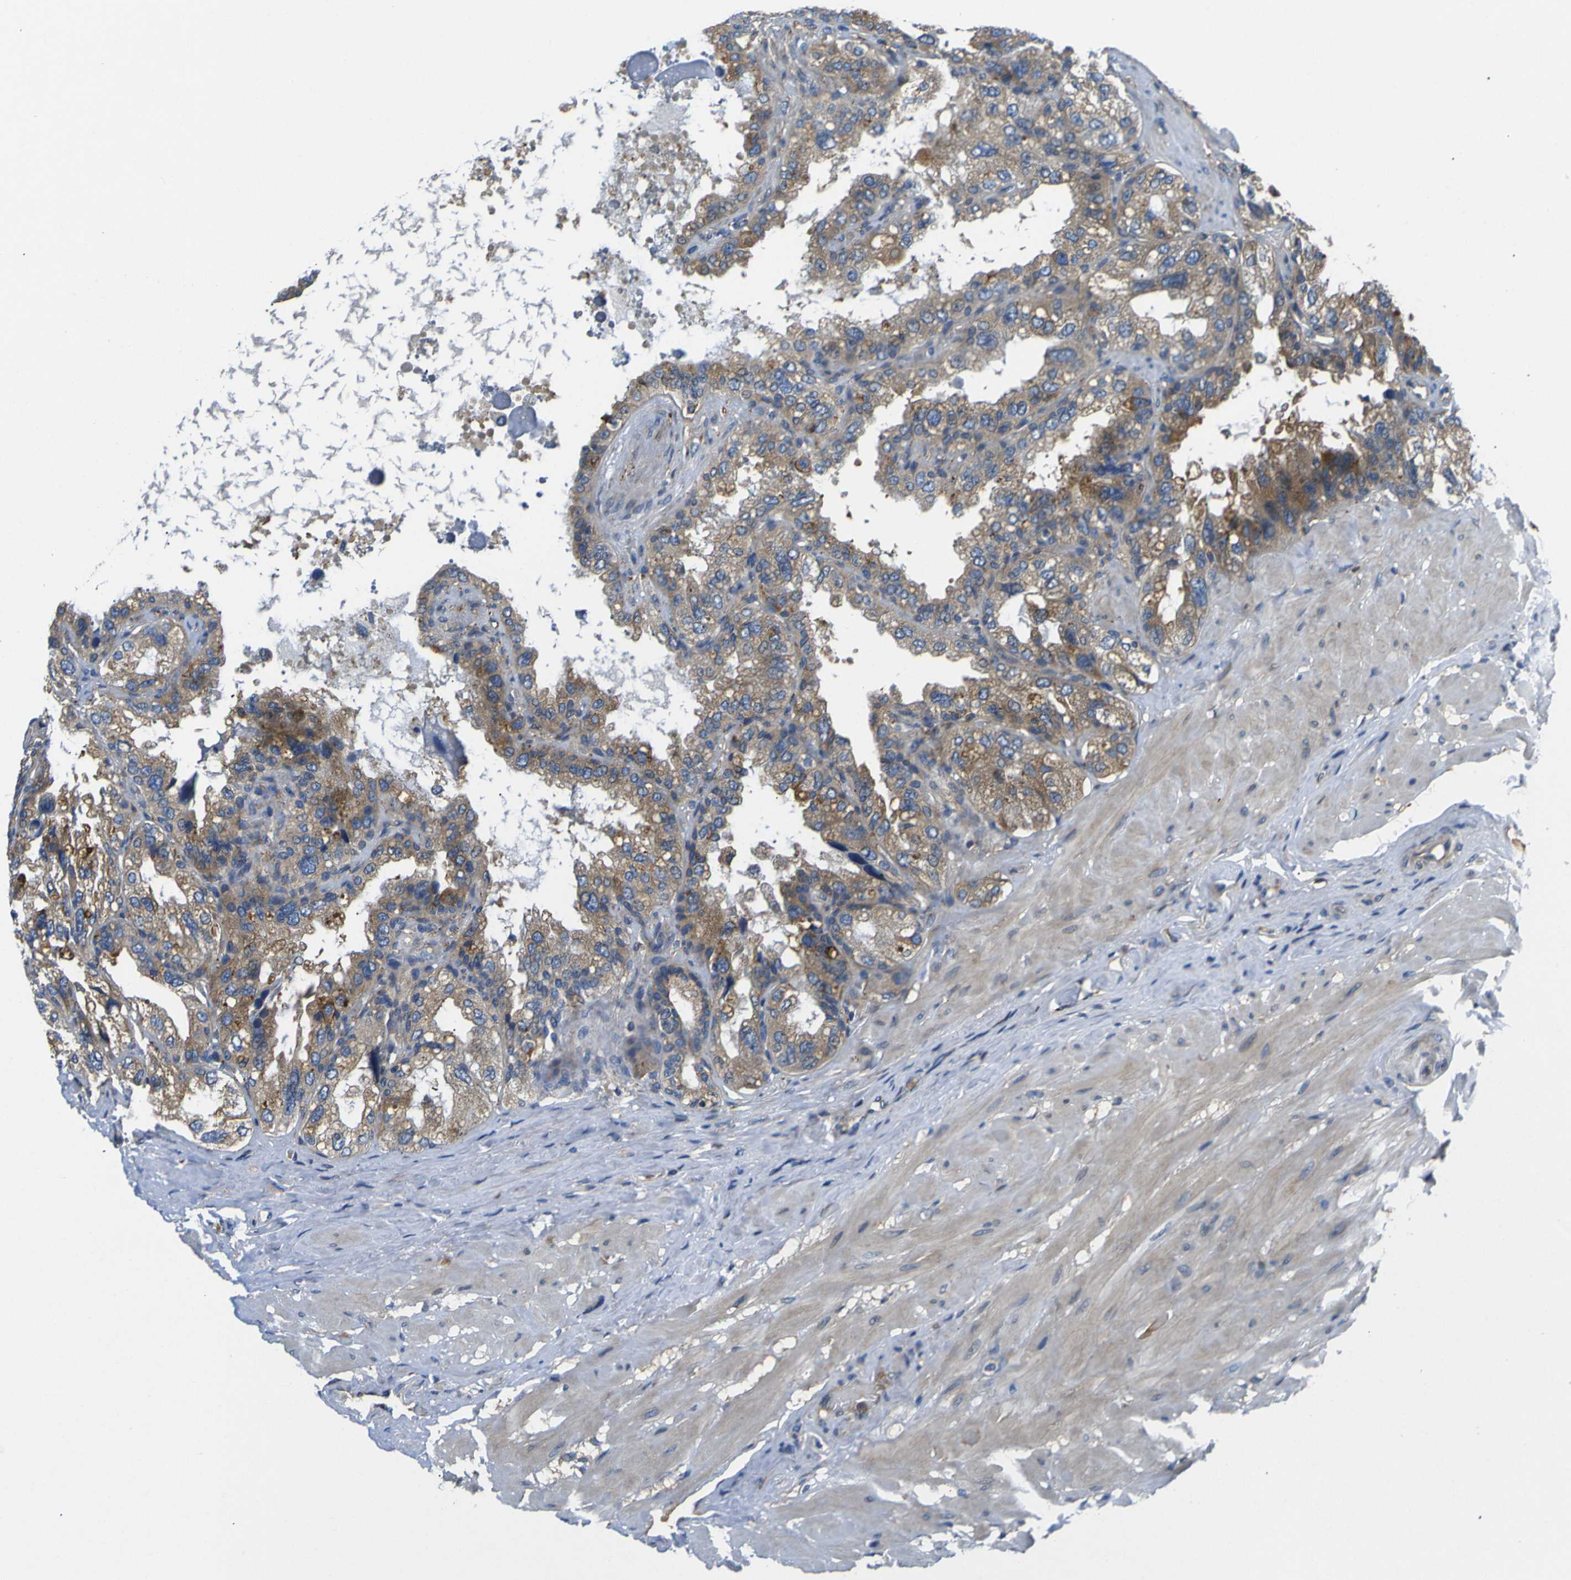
{"staining": {"intensity": "moderate", "quantity": ">75%", "location": "cytoplasmic/membranous"}, "tissue": "seminal vesicle", "cell_type": "Glandular cells", "image_type": "normal", "snomed": [{"axis": "morphology", "description": "Normal tissue, NOS"}, {"axis": "topography", "description": "Seminal veicle"}], "caption": "The image demonstrates staining of unremarkable seminal vesicle, revealing moderate cytoplasmic/membranous protein expression (brown color) within glandular cells. Nuclei are stained in blue.", "gene": "RAB1B", "patient": {"sex": "male", "age": 68}}